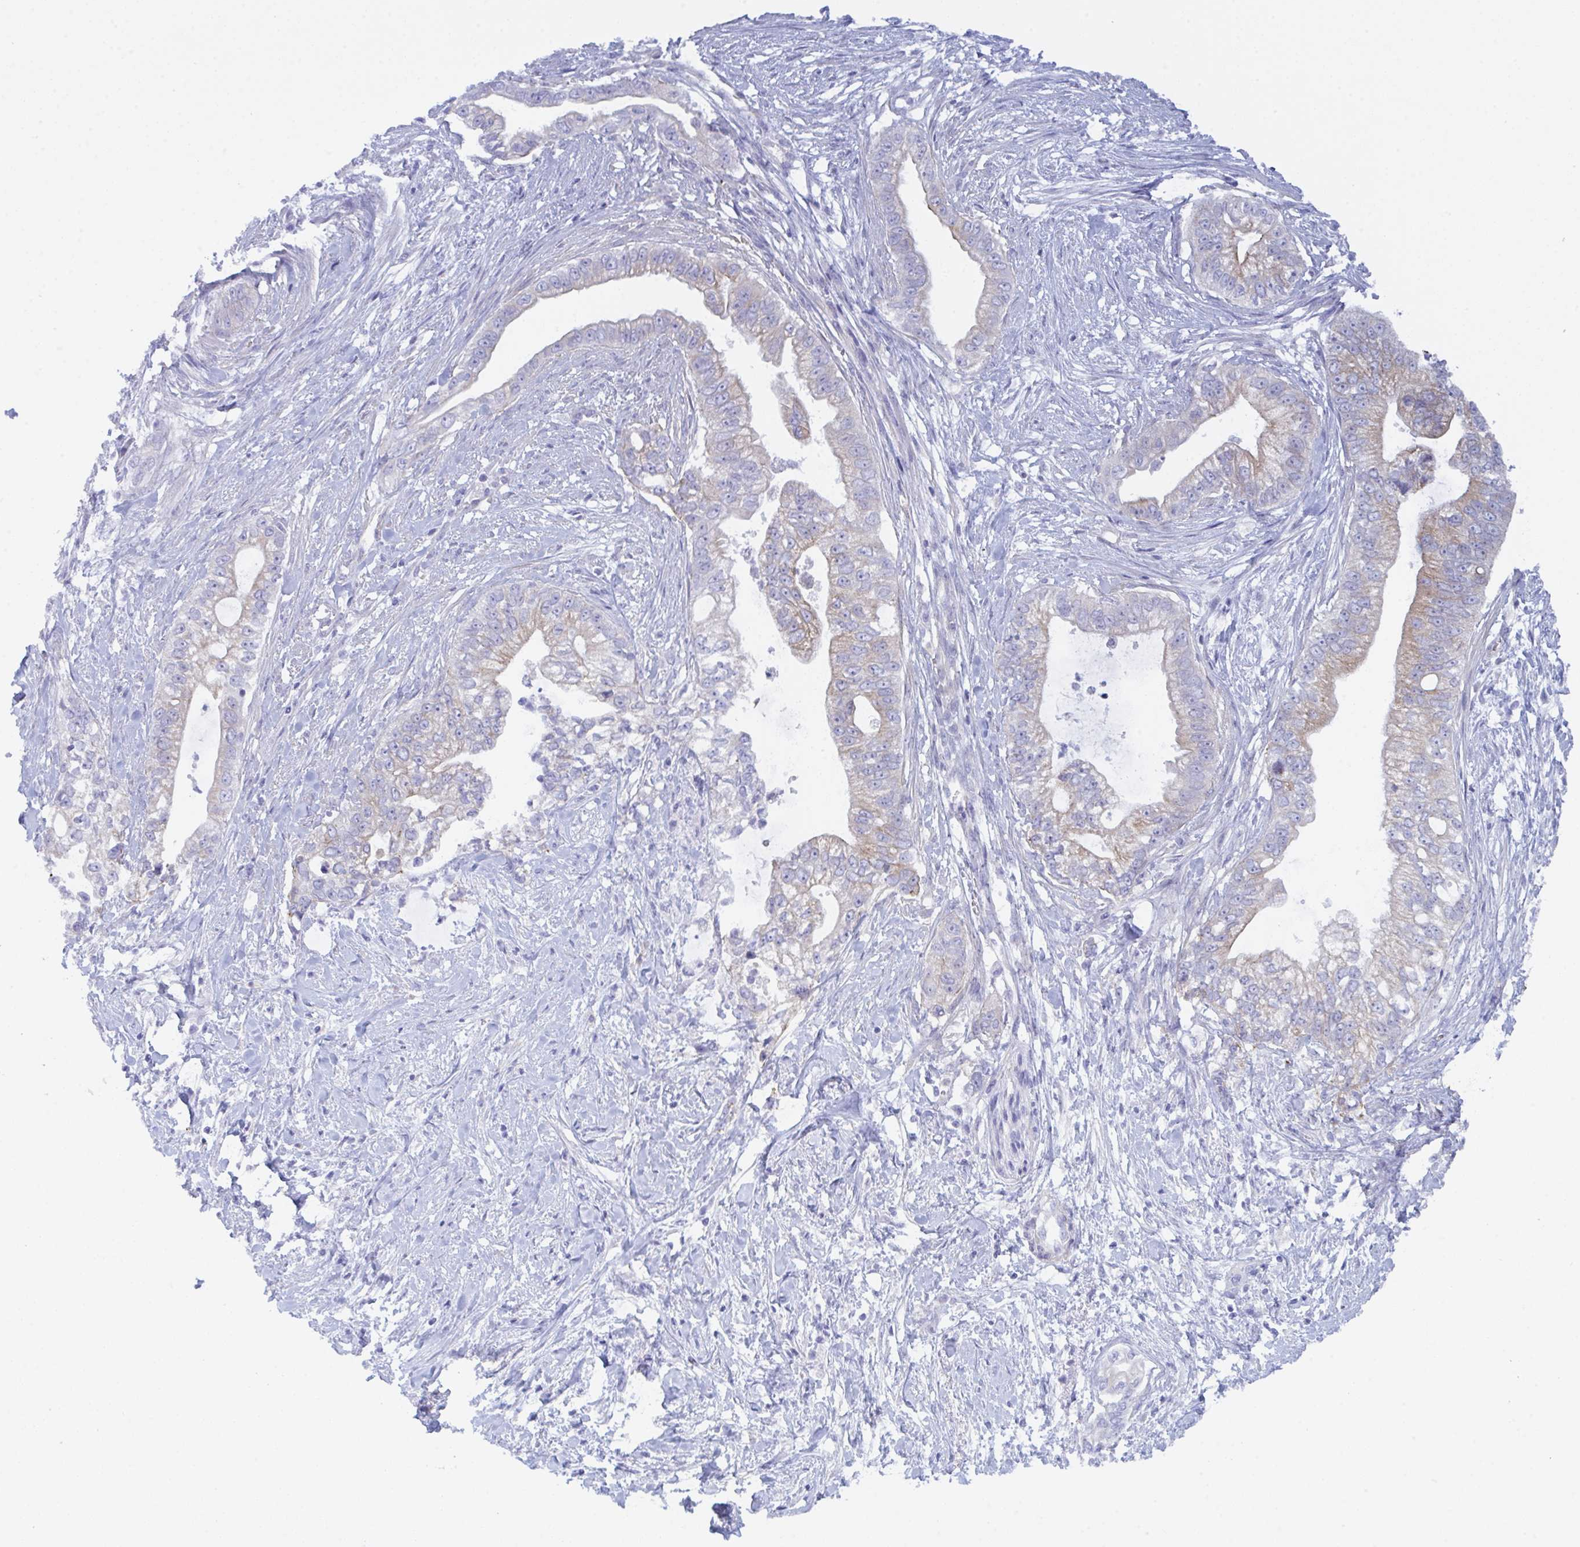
{"staining": {"intensity": "weak", "quantity": "25%-75%", "location": "cytoplasmic/membranous"}, "tissue": "pancreatic cancer", "cell_type": "Tumor cells", "image_type": "cancer", "snomed": [{"axis": "morphology", "description": "Adenocarcinoma, NOS"}, {"axis": "topography", "description": "Pancreas"}], "caption": "Immunohistochemistry (IHC) of human adenocarcinoma (pancreatic) shows low levels of weak cytoplasmic/membranous positivity in about 25%-75% of tumor cells. Nuclei are stained in blue.", "gene": "CEP170B", "patient": {"sex": "male", "age": 70}}